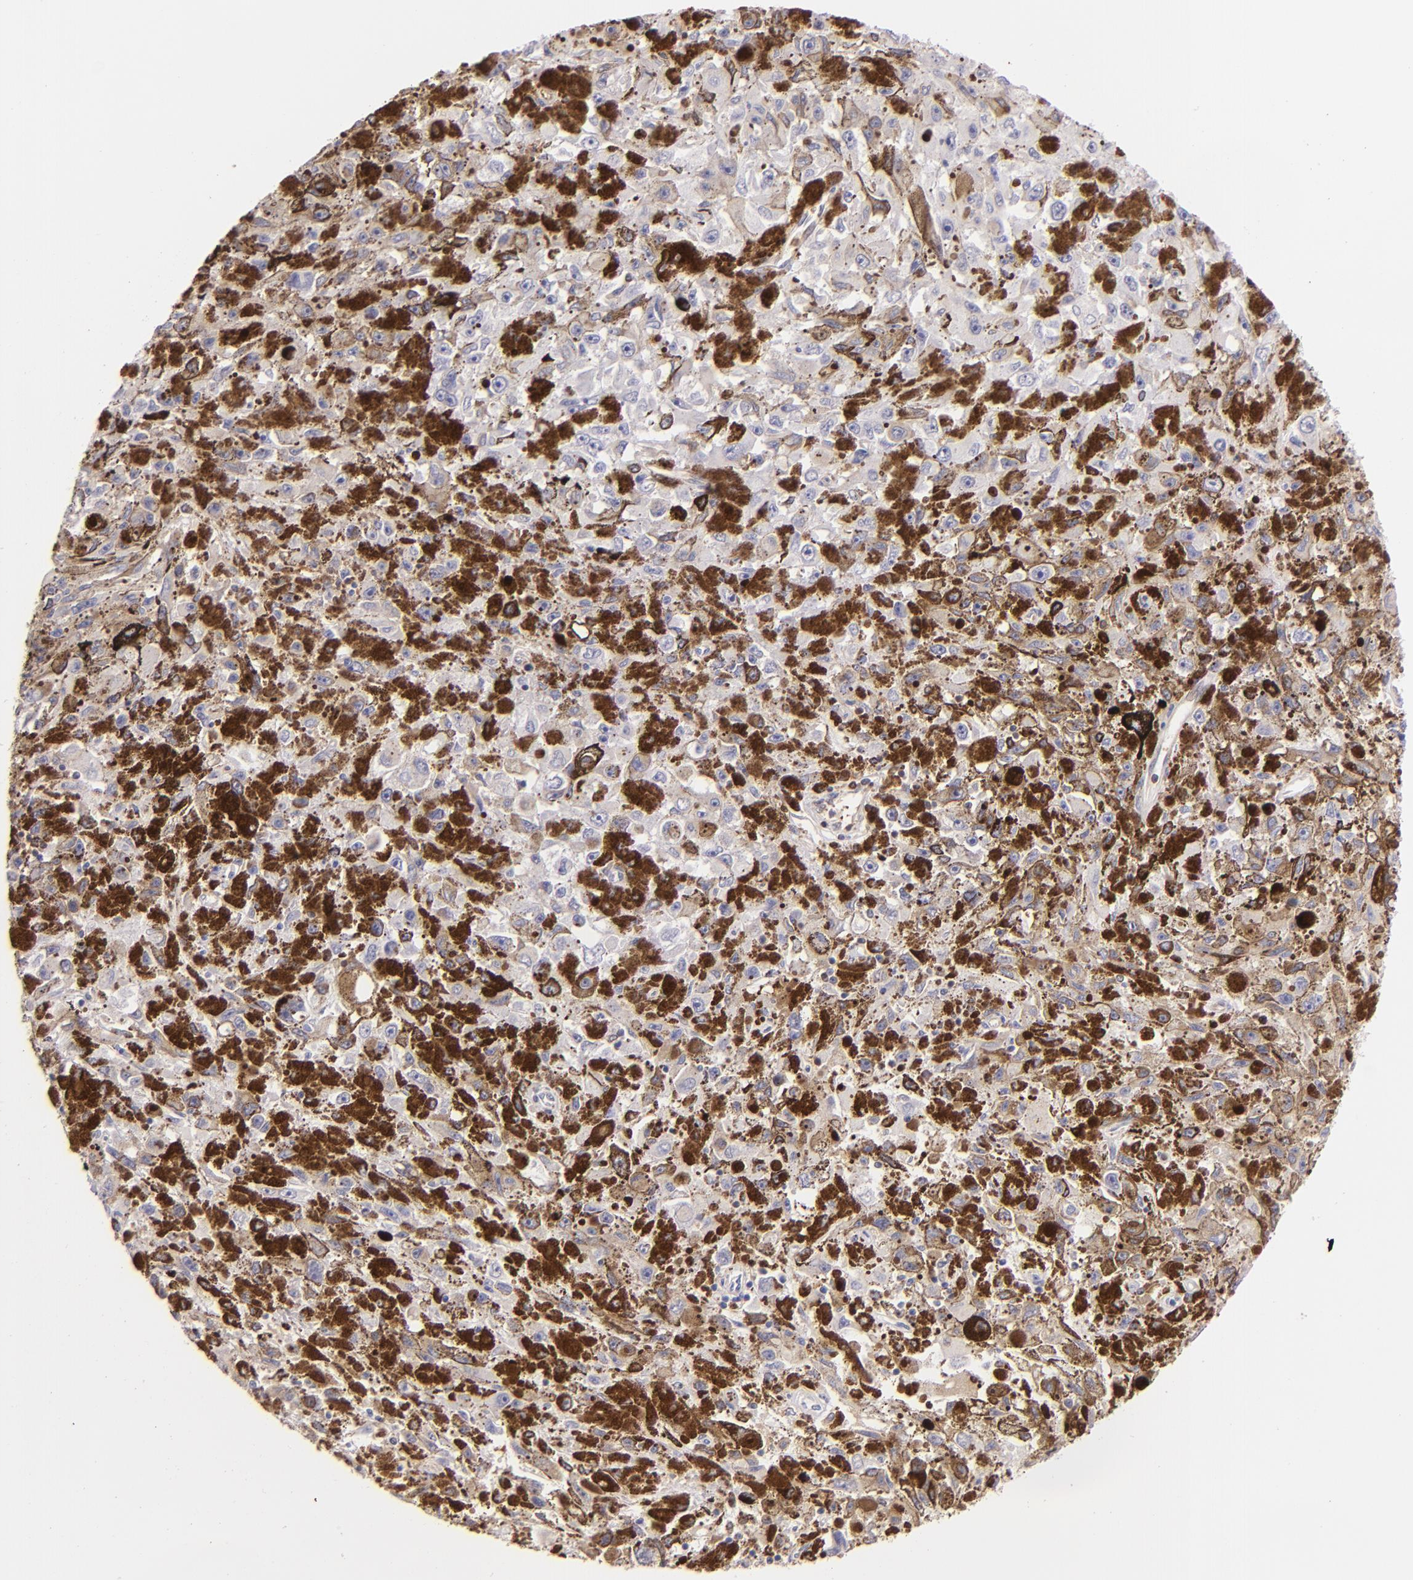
{"staining": {"intensity": "strong", "quantity": "25%-75%", "location": "cytoplasmic/membranous"}, "tissue": "melanoma", "cell_type": "Tumor cells", "image_type": "cancer", "snomed": [{"axis": "morphology", "description": "Malignant melanoma, NOS"}, {"axis": "topography", "description": "Skin"}], "caption": "About 25%-75% of tumor cells in human melanoma demonstrate strong cytoplasmic/membranous protein positivity as visualized by brown immunohistochemical staining.", "gene": "BTK", "patient": {"sex": "female", "age": 104}}